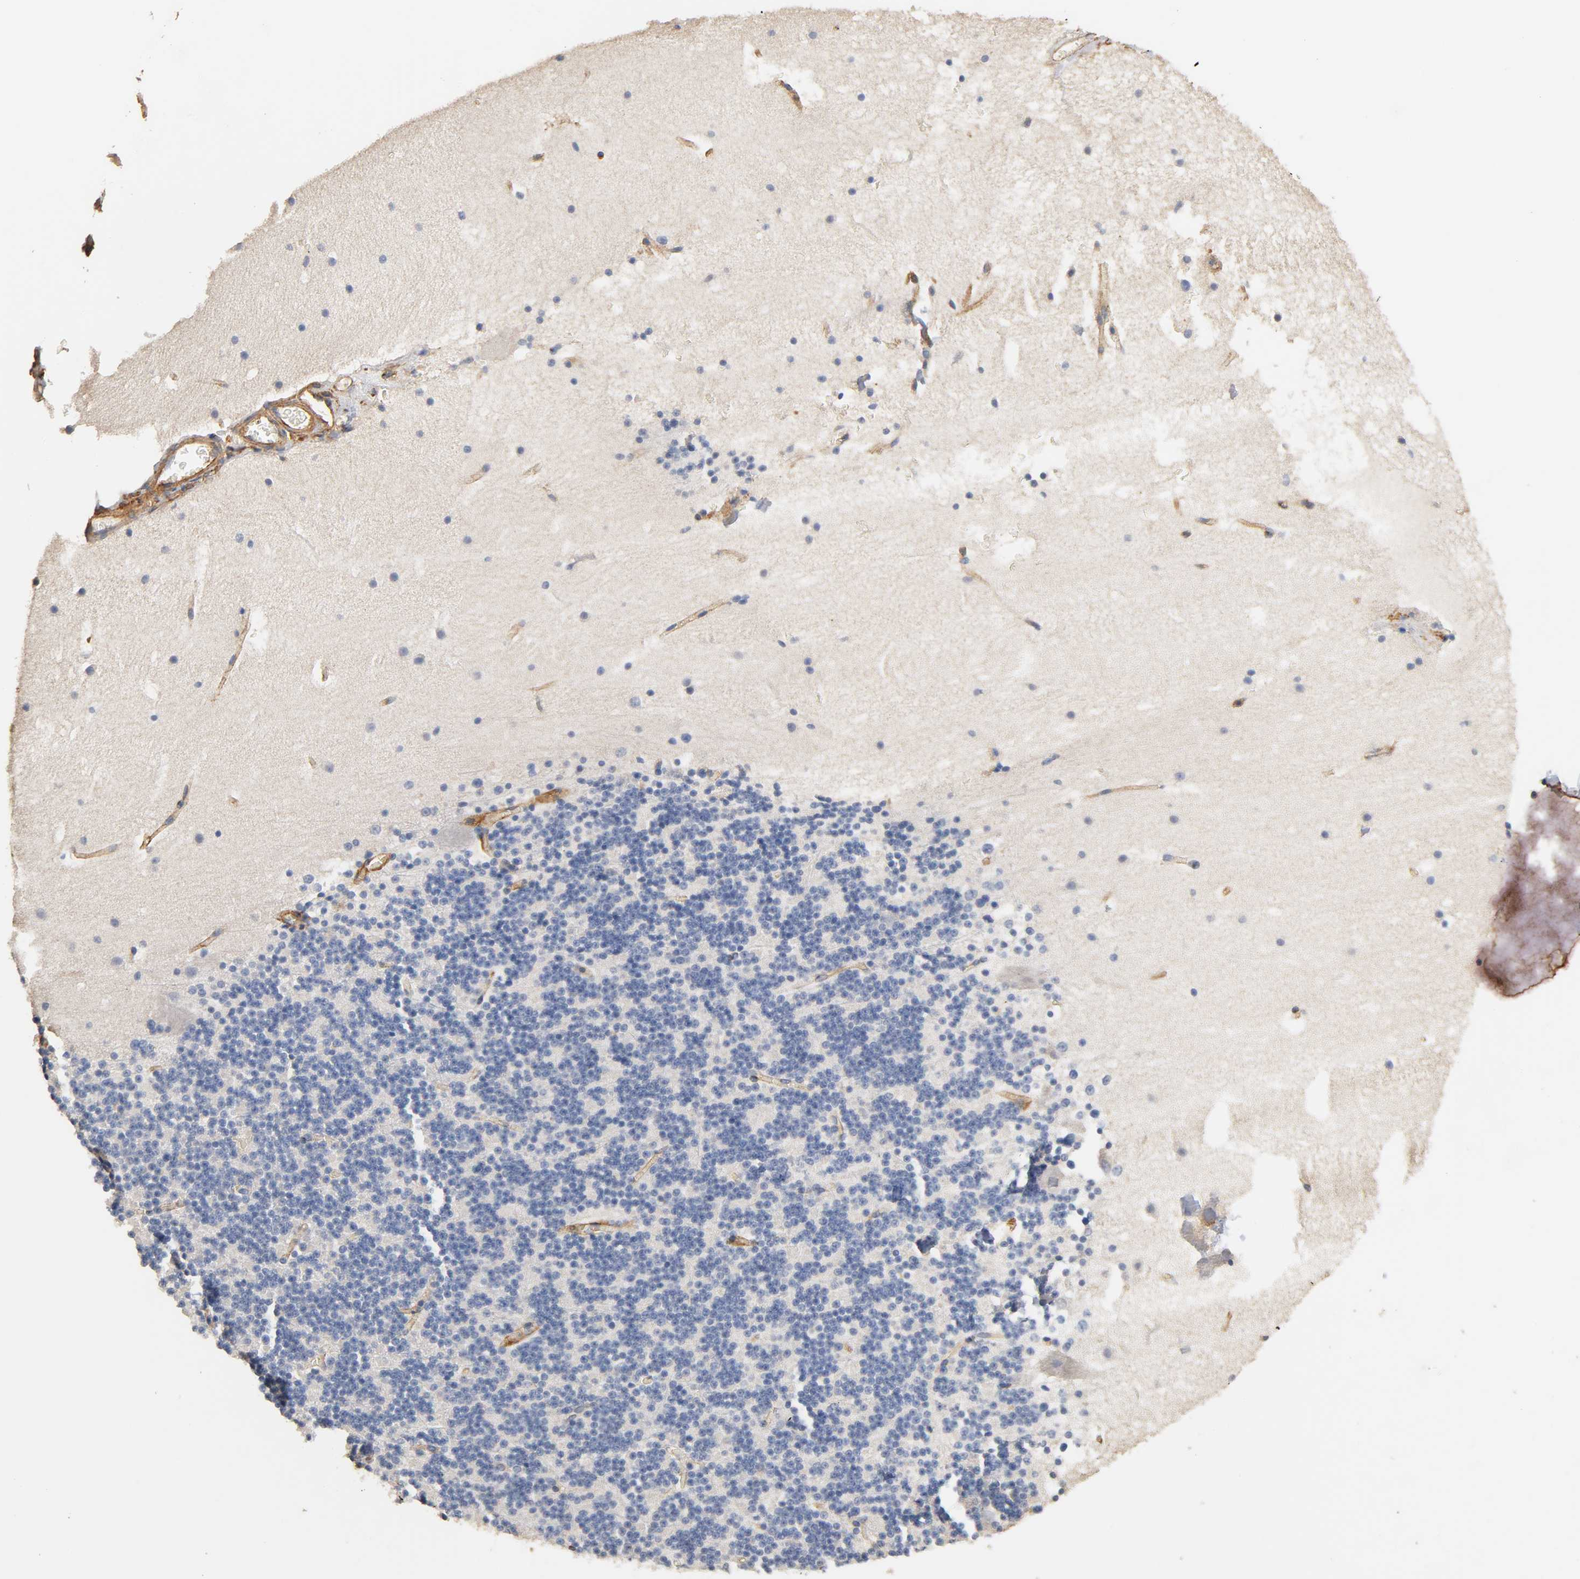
{"staining": {"intensity": "negative", "quantity": "none", "location": "none"}, "tissue": "cerebellum", "cell_type": "Cells in granular layer", "image_type": "normal", "snomed": [{"axis": "morphology", "description": "Normal tissue, NOS"}, {"axis": "topography", "description": "Cerebellum"}], "caption": "IHC micrograph of unremarkable cerebellum stained for a protein (brown), which shows no expression in cells in granular layer.", "gene": "IFITM2", "patient": {"sex": "male", "age": 45}}